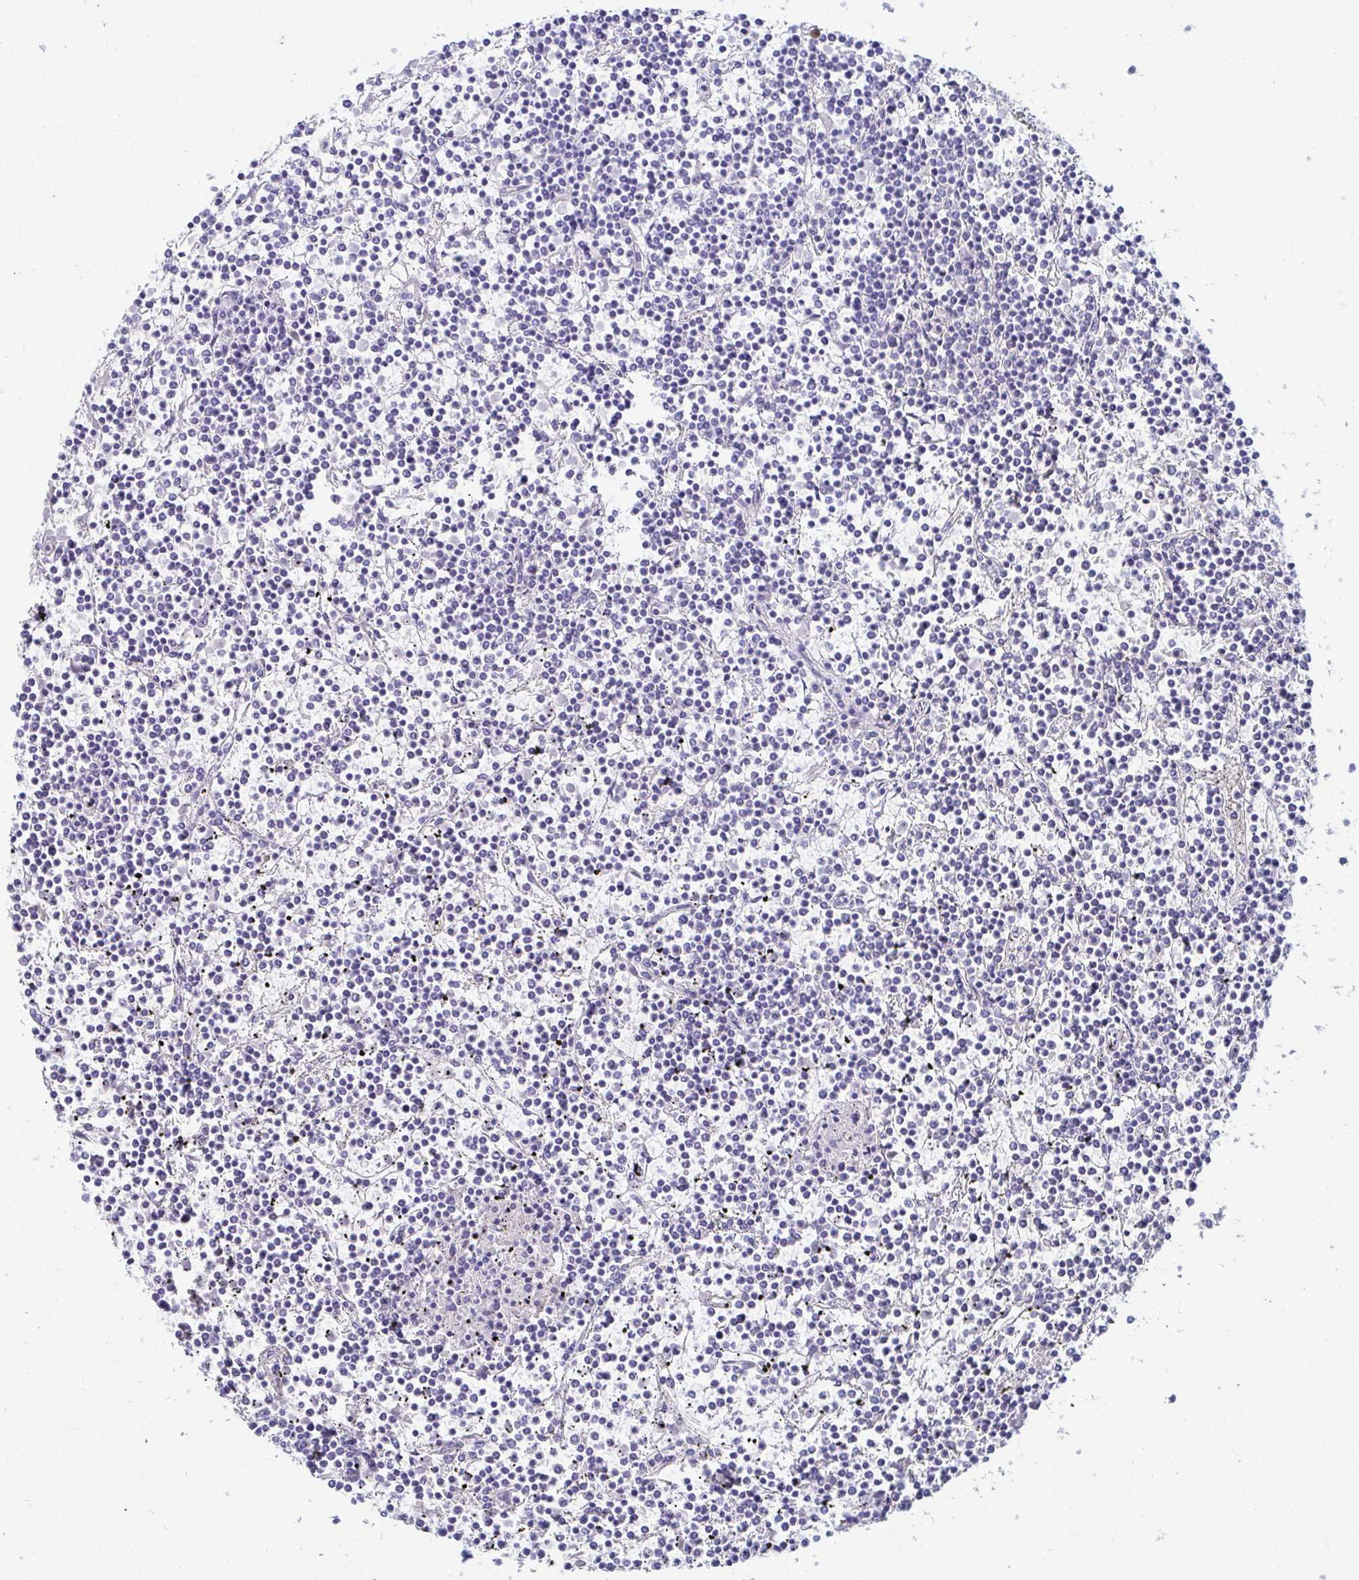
{"staining": {"intensity": "negative", "quantity": "none", "location": "none"}, "tissue": "lymphoma", "cell_type": "Tumor cells", "image_type": "cancer", "snomed": [{"axis": "morphology", "description": "Malignant lymphoma, non-Hodgkin's type, Low grade"}, {"axis": "topography", "description": "Spleen"}], "caption": "This is a image of IHC staining of malignant lymphoma, non-Hodgkin's type (low-grade), which shows no expression in tumor cells.", "gene": "C4orf17", "patient": {"sex": "female", "age": 19}}